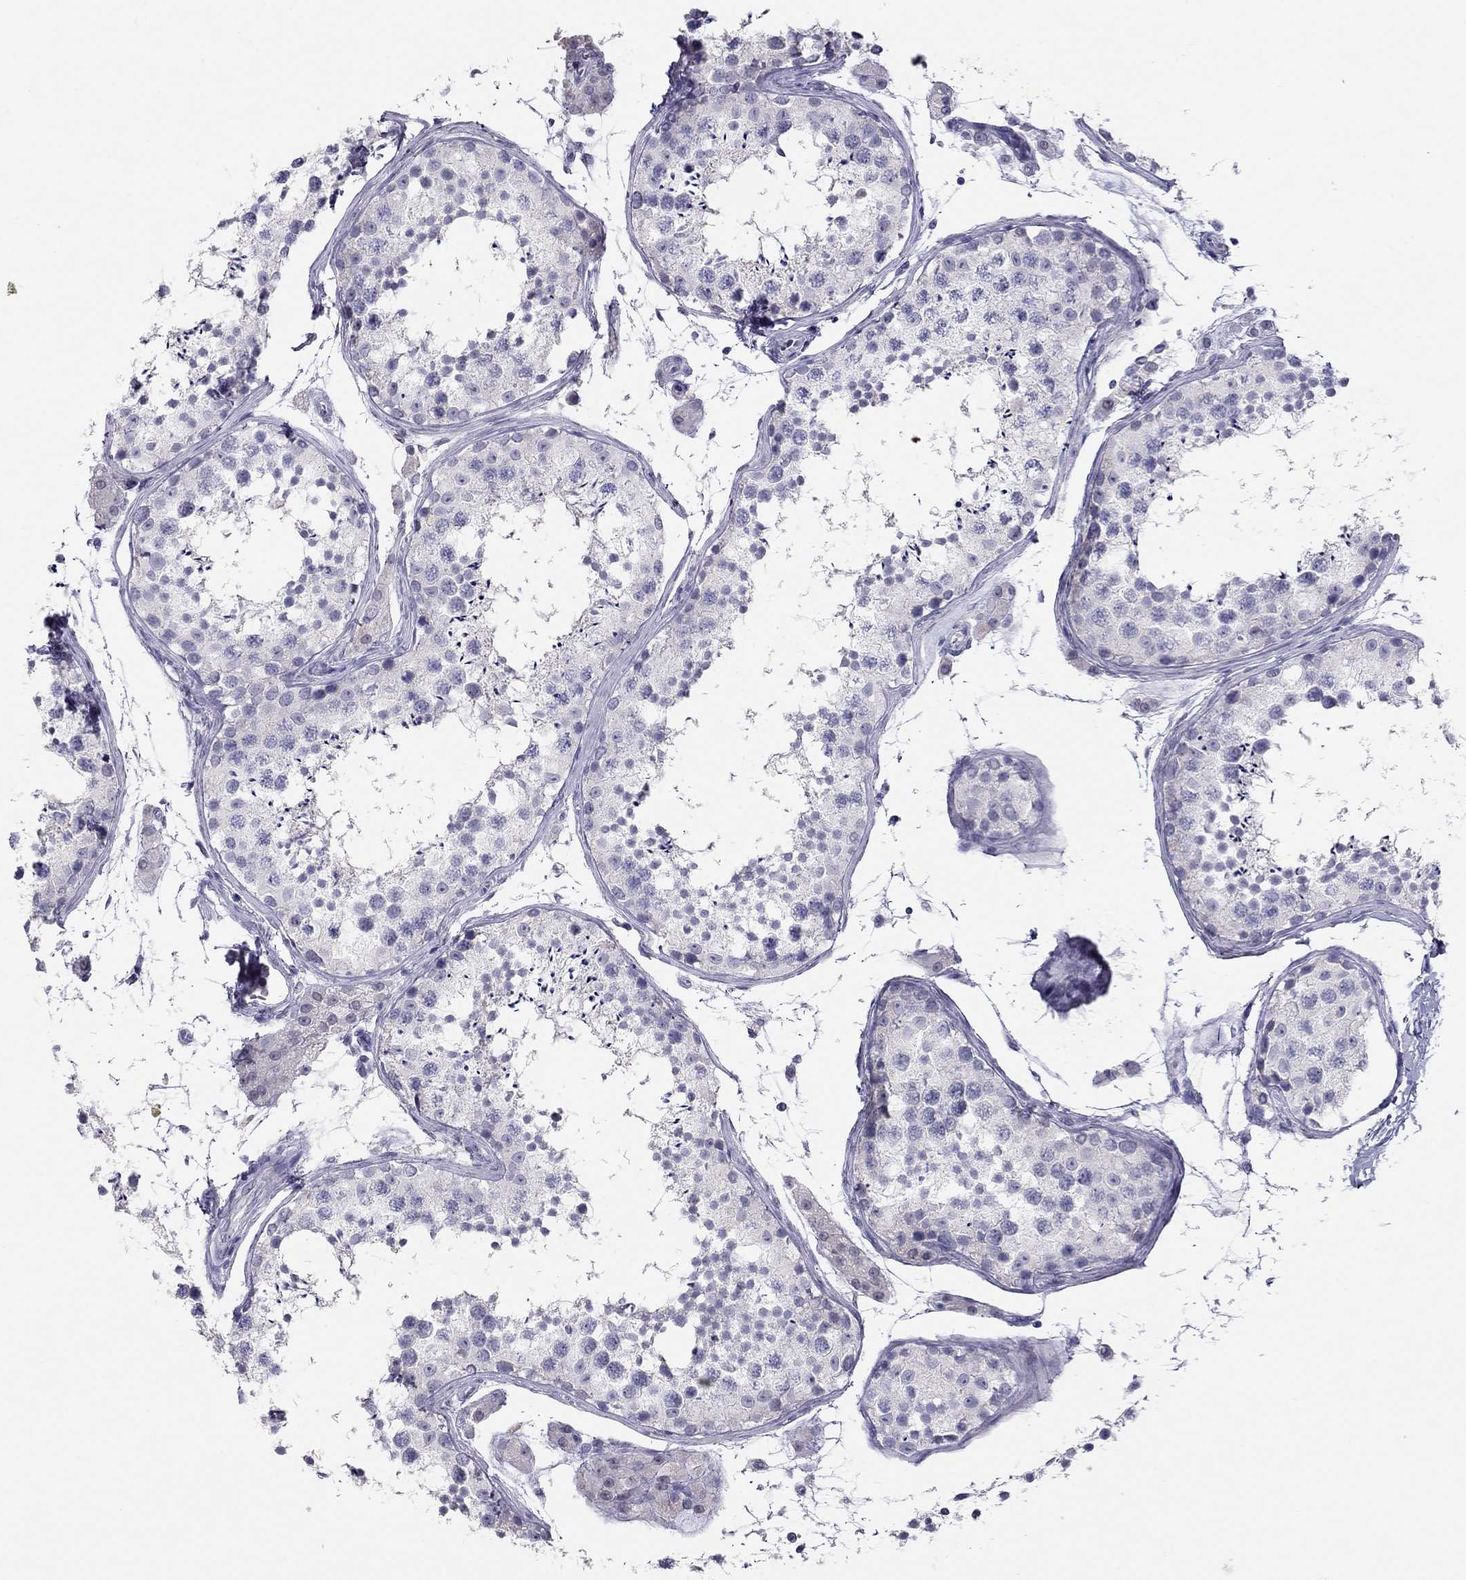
{"staining": {"intensity": "negative", "quantity": "none", "location": "none"}, "tissue": "testis", "cell_type": "Cells in seminiferous ducts", "image_type": "normal", "snomed": [{"axis": "morphology", "description": "Normal tissue, NOS"}, {"axis": "topography", "description": "Testis"}], "caption": "DAB immunohistochemical staining of unremarkable testis reveals no significant staining in cells in seminiferous ducts. (DAB IHC, high magnification).", "gene": "KCNV2", "patient": {"sex": "male", "age": 41}}